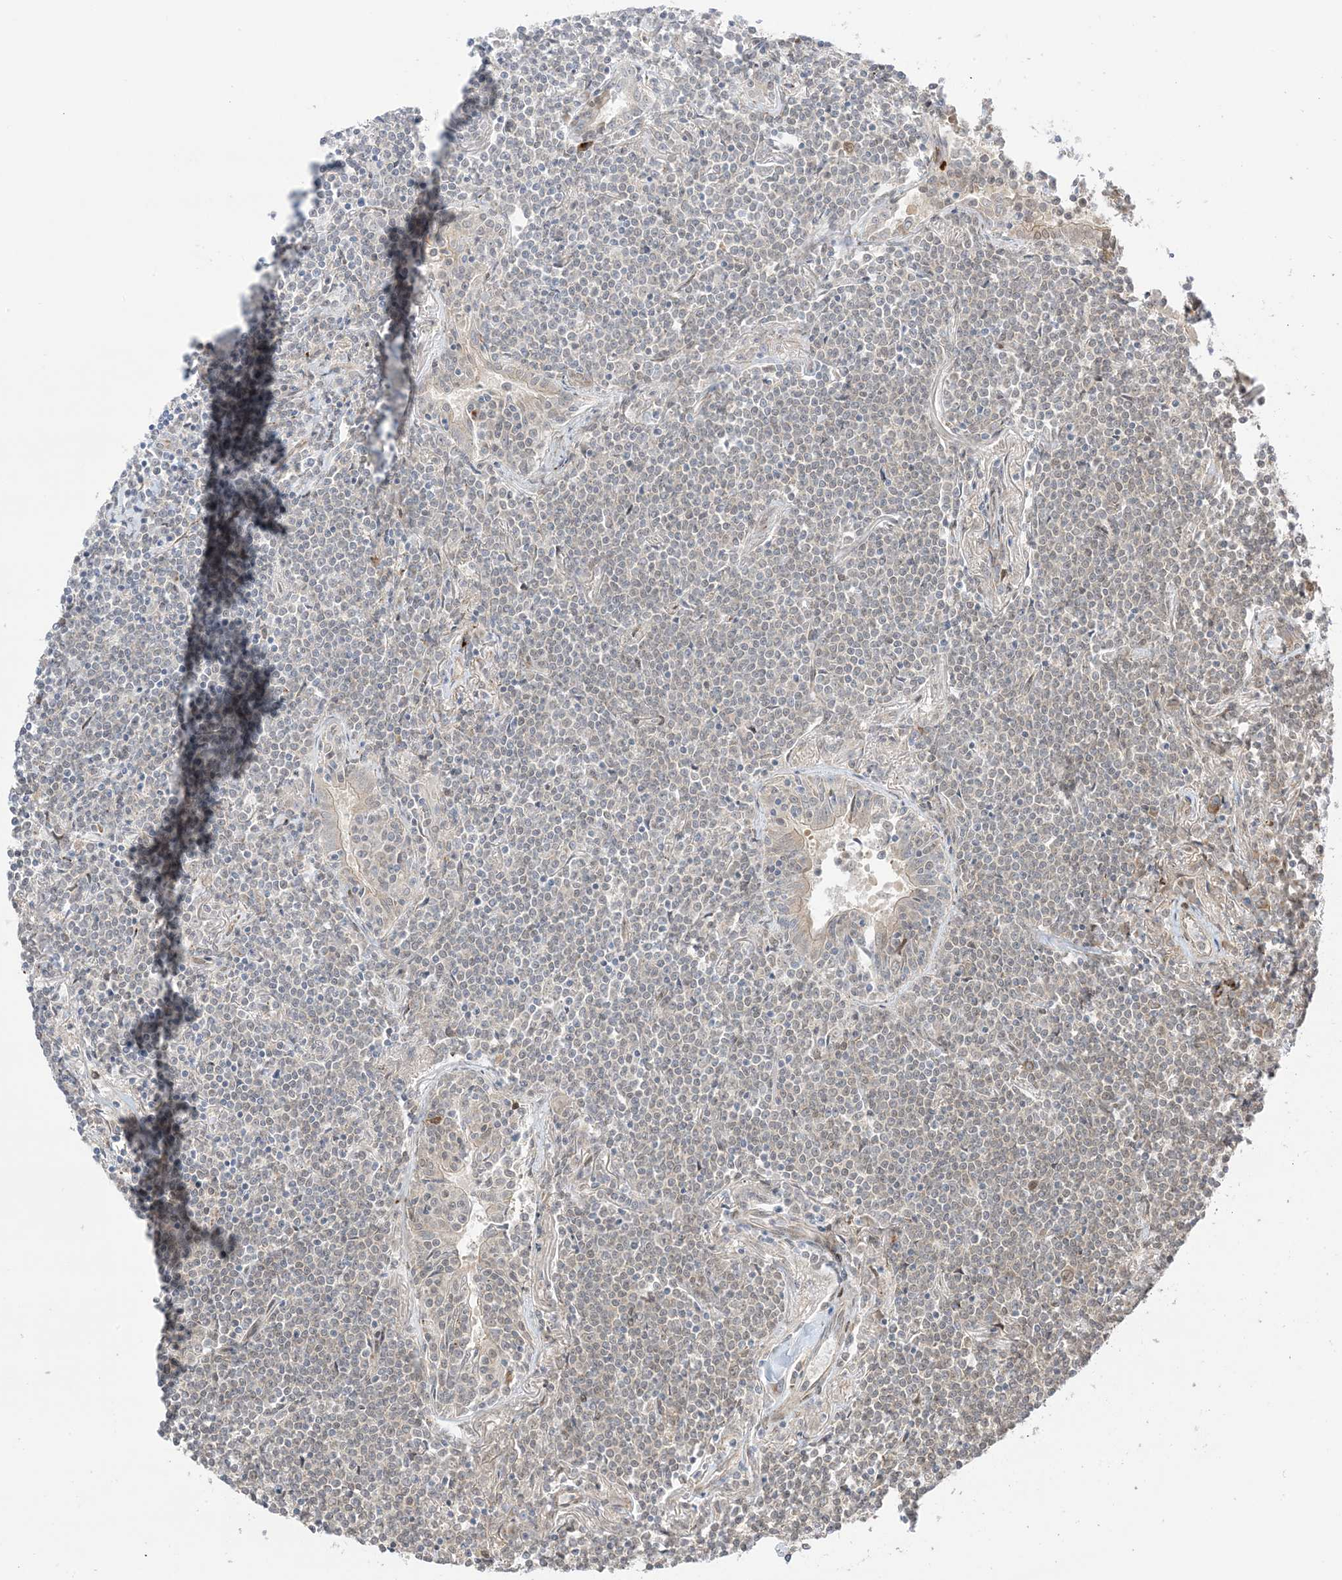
{"staining": {"intensity": "weak", "quantity": "<25%", "location": "nuclear"}, "tissue": "lymphoma", "cell_type": "Tumor cells", "image_type": "cancer", "snomed": [{"axis": "morphology", "description": "Malignant lymphoma, non-Hodgkin's type, Low grade"}, {"axis": "topography", "description": "Lung"}], "caption": "IHC image of neoplastic tissue: lymphoma stained with DAB demonstrates no significant protein expression in tumor cells. Brightfield microscopy of immunohistochemistry stained with DAB (brown) and hematoxylin (blue), captured at high magnification.", "gene": "UBE2E2", "patient": {"sex": "female", "age": 71}}